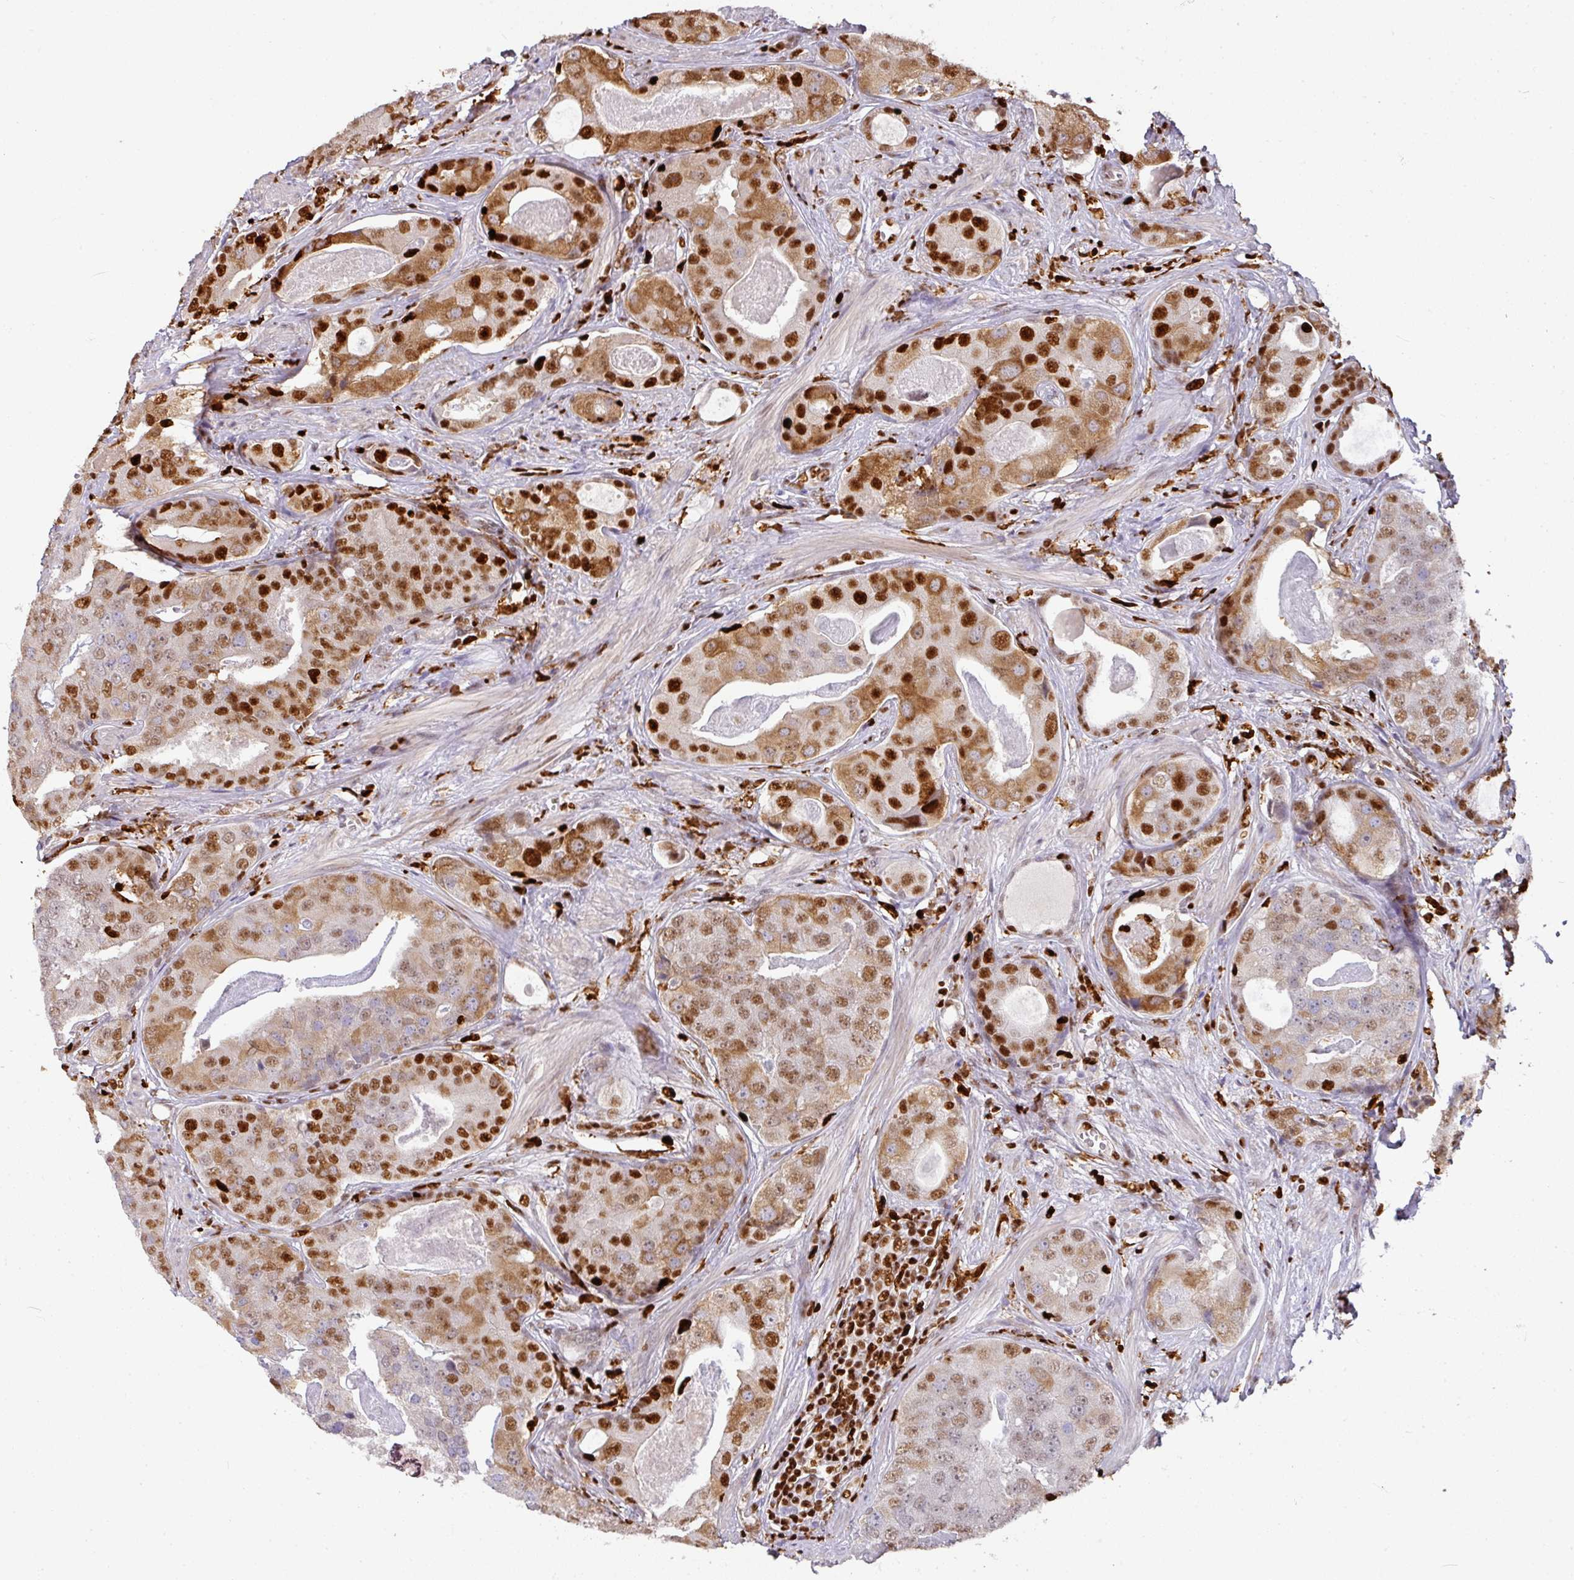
{"staining": {"intensity": "strong", "quantity": "25%-75%", "location": "cytoplasmic/membranous,nuclear"}, "tissue": "prostate cancer", "cell_type": "Tumor cells", "image_type": "cancer", "snomed": [{"axis": "morphology", "description": "Adenocarcinoma, High grade"}, {"axis": "topography", "description": "Prostate"}], "caption": "A photomicrograph of prostate adenocarcinoma (high-grade) stained for a protein exhibits strong cytoplasmic/membranous and nuclear brown staining in tumor cells.", "gene": "SAMHD1", "patient": {"sex": "male", "age": 71}}